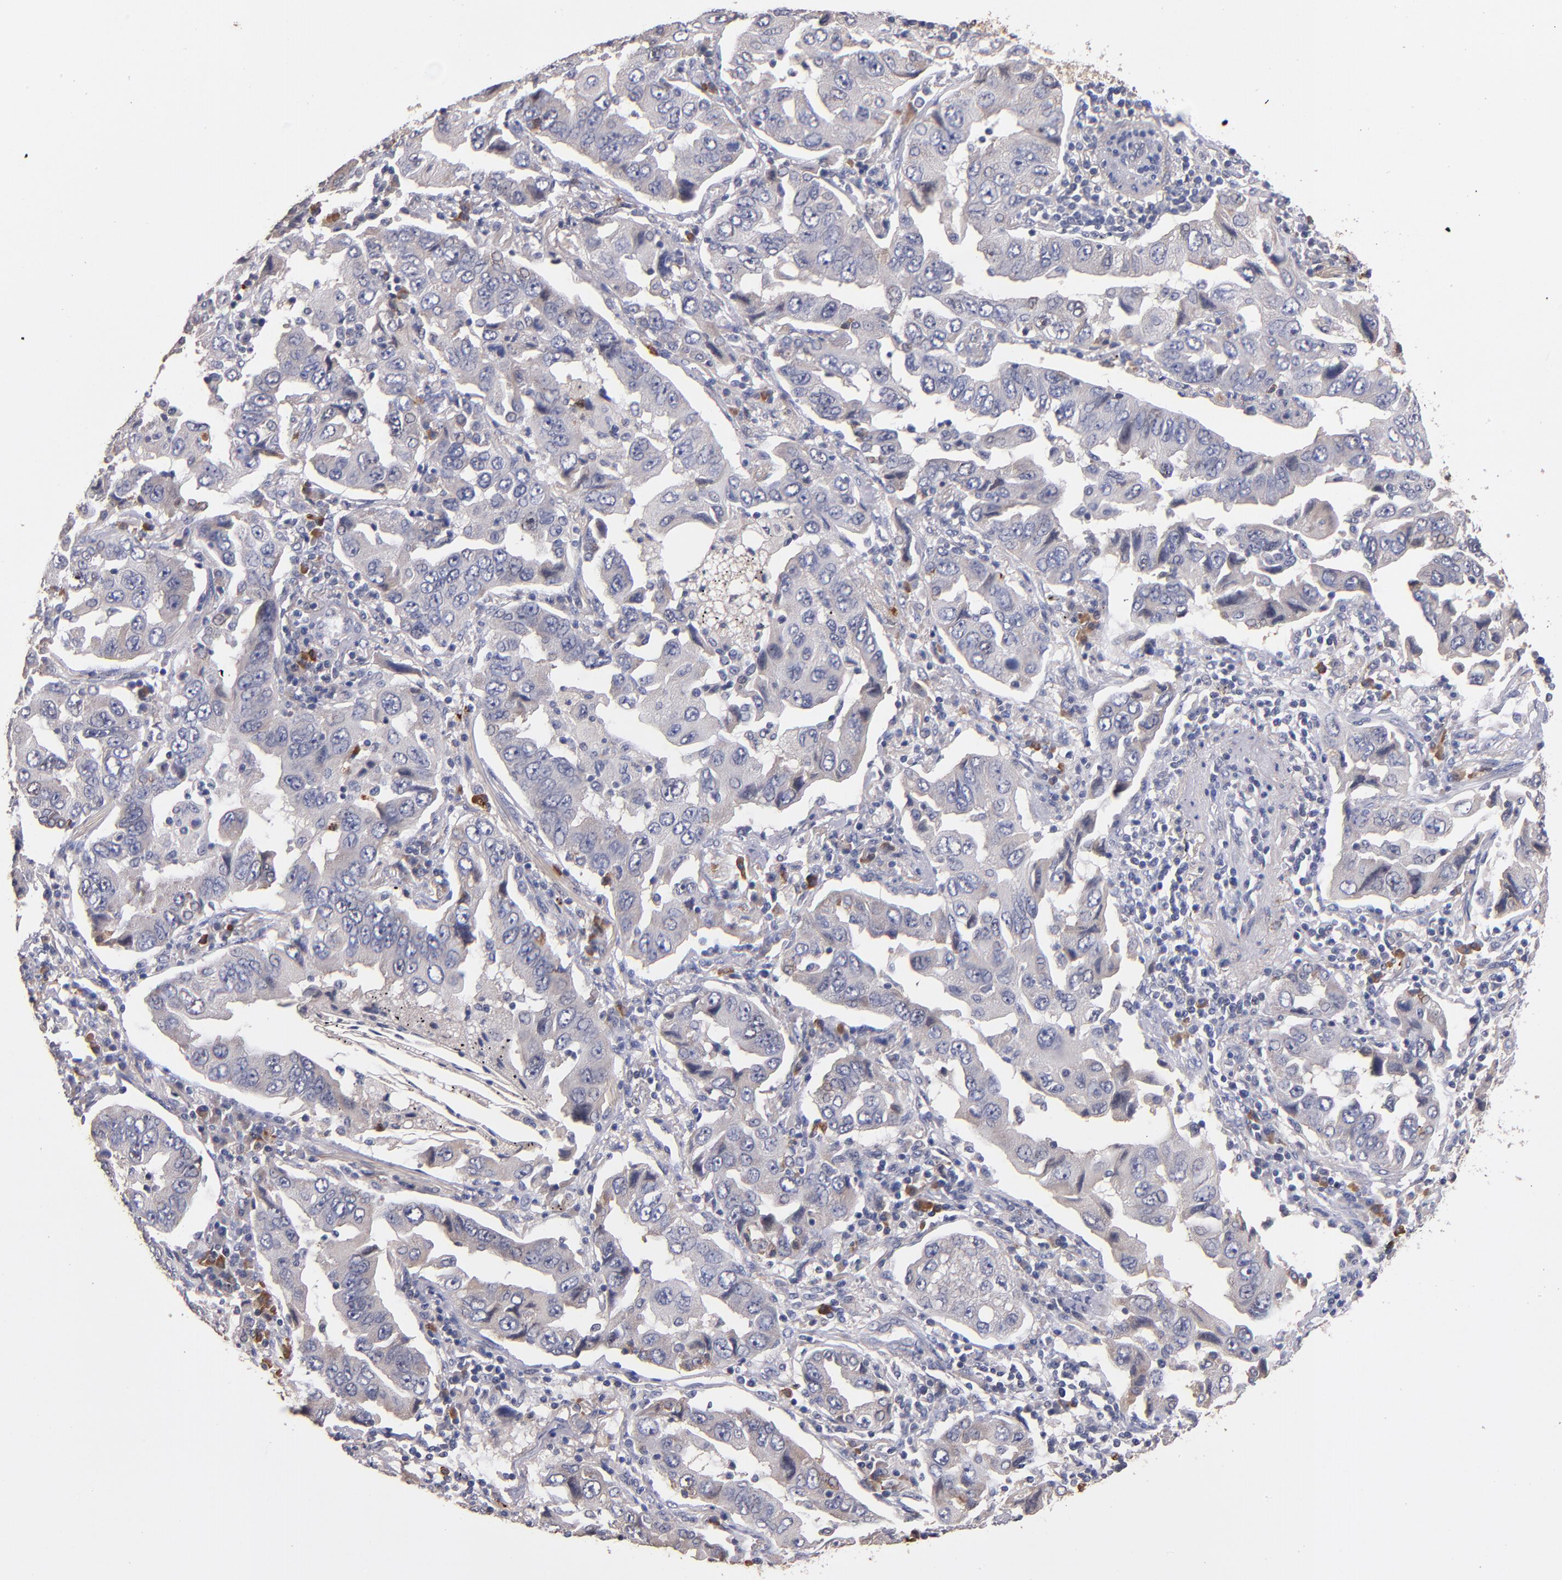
{"staining": {"intensity": "negative", "quantity": "none", "location": "none"}, "tissue": "lung cancer", "cell_type": "Tumor cells", "image_type": "cancer", "snomed": [{"axis": "morphology", "description": "Adenocarcinoma, NOS"}, {"axis": "topography", "description": "Lung"}], "caption": "High power microscopy micrograph of an immunohistochemistry image of lung adenocarcinoma, revealing no significant positivity in tumor cells. Brightfield microscopy of IHC stained with DAB (brown) and hematoxylin (blue), captured at high magnification.", "gene": "TTLL12", "patient": {"sex": "female", "age": 65}}